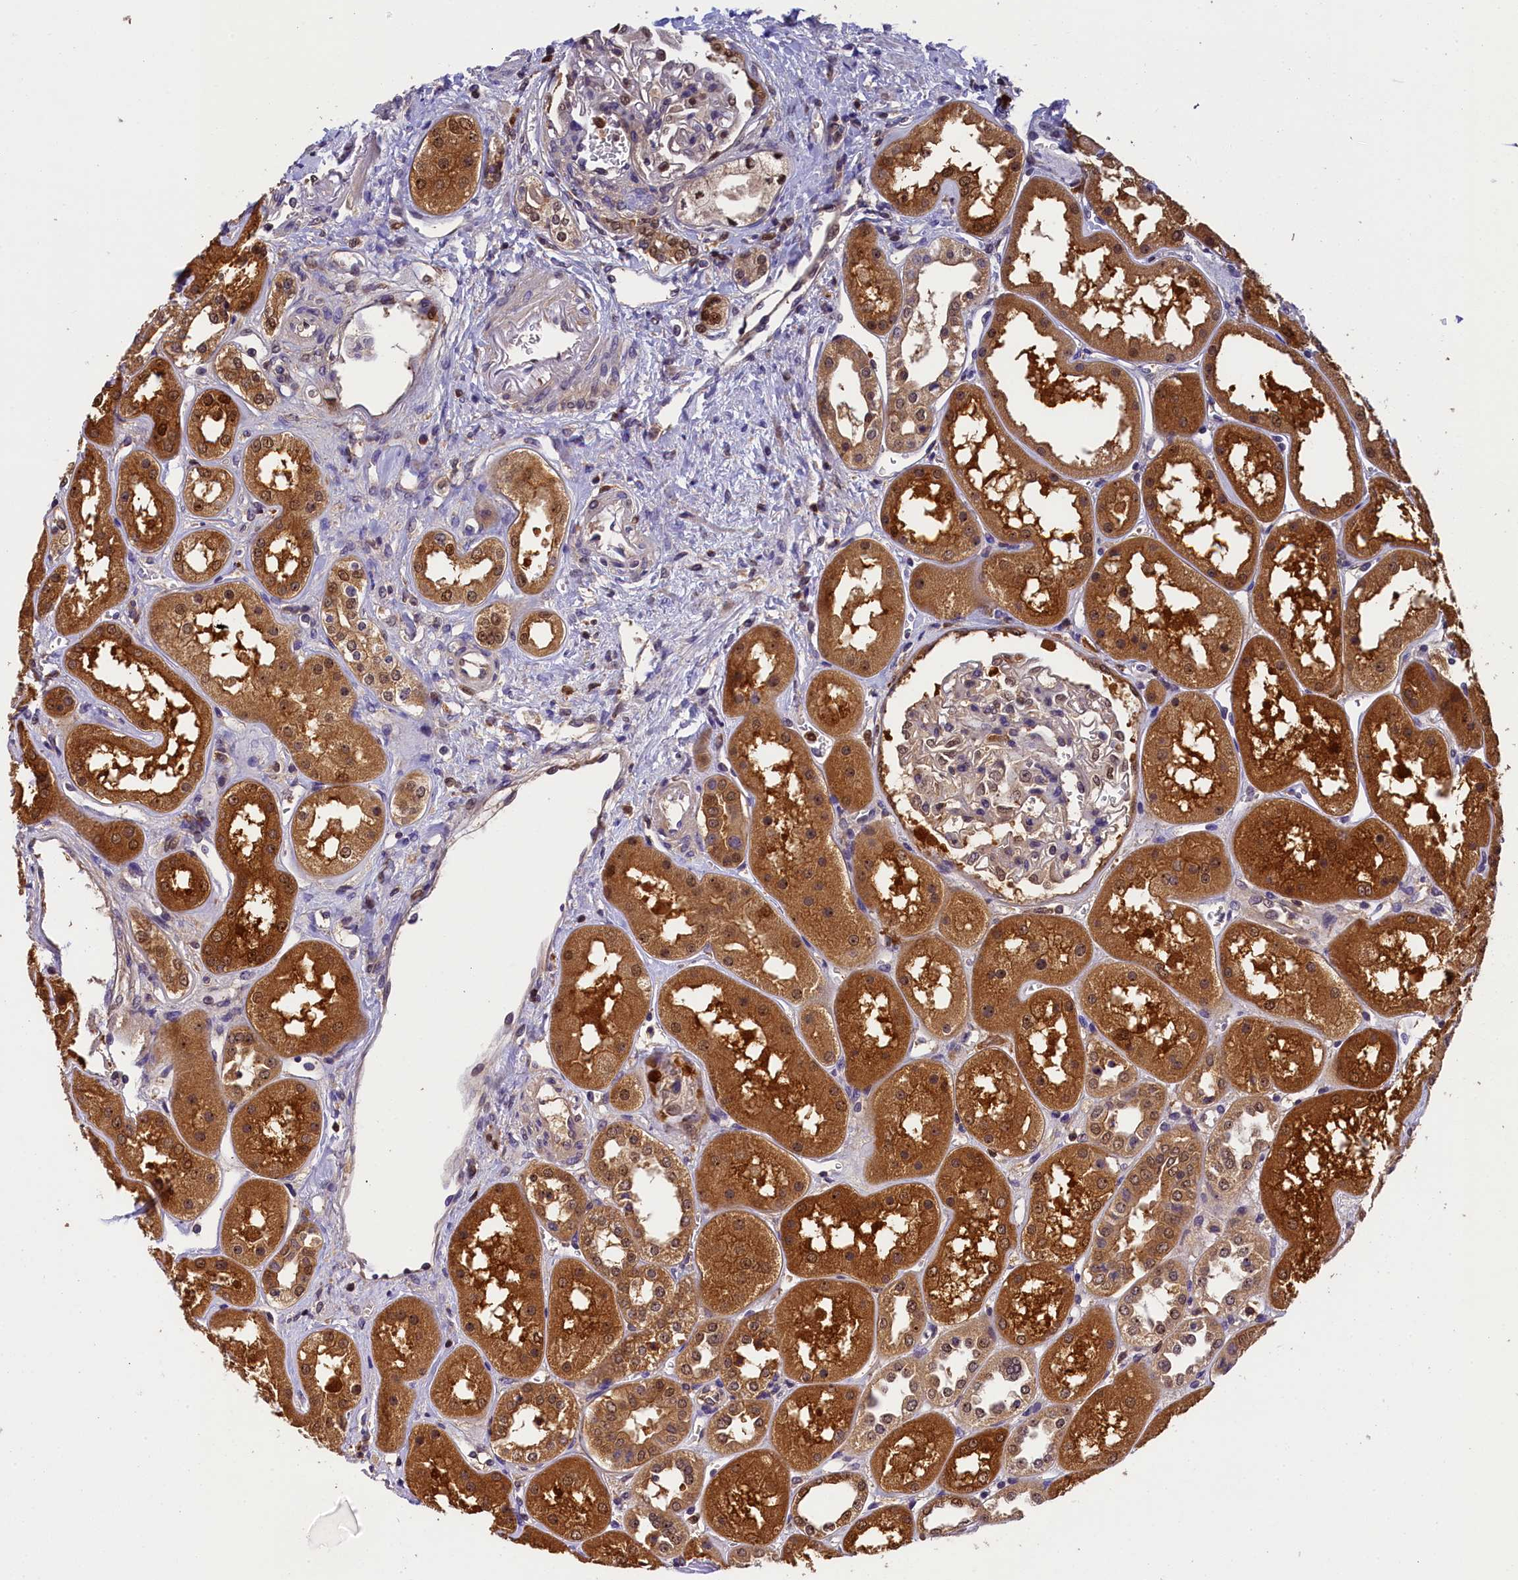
{"staining": {"intensity": "moderate", "quantity": "<25%", "location": "nuclear"}, "tissue": "kidney", "cell_type": "Cells in glomeruli", "image_type": "normal", "snomed": [{"axis": "morphology", "description": "Normal tissue, NOS"}, {"axis": "topography", "description": "Kidney"}], "caption": "A high-resolution image shows immunohistochemistry (IHC) staining of unremarkable kidney, which reveals moderate nuclear positivity in approximately <25% of cells in glomeruli. The staining was performed using DAB to visualize the protein expression in brown, while the nuclei were stained in blue with hematoxylin (Magnification: 20x).", "gene": "EIF6", "patient": {"sex": "male", "age": 70}}